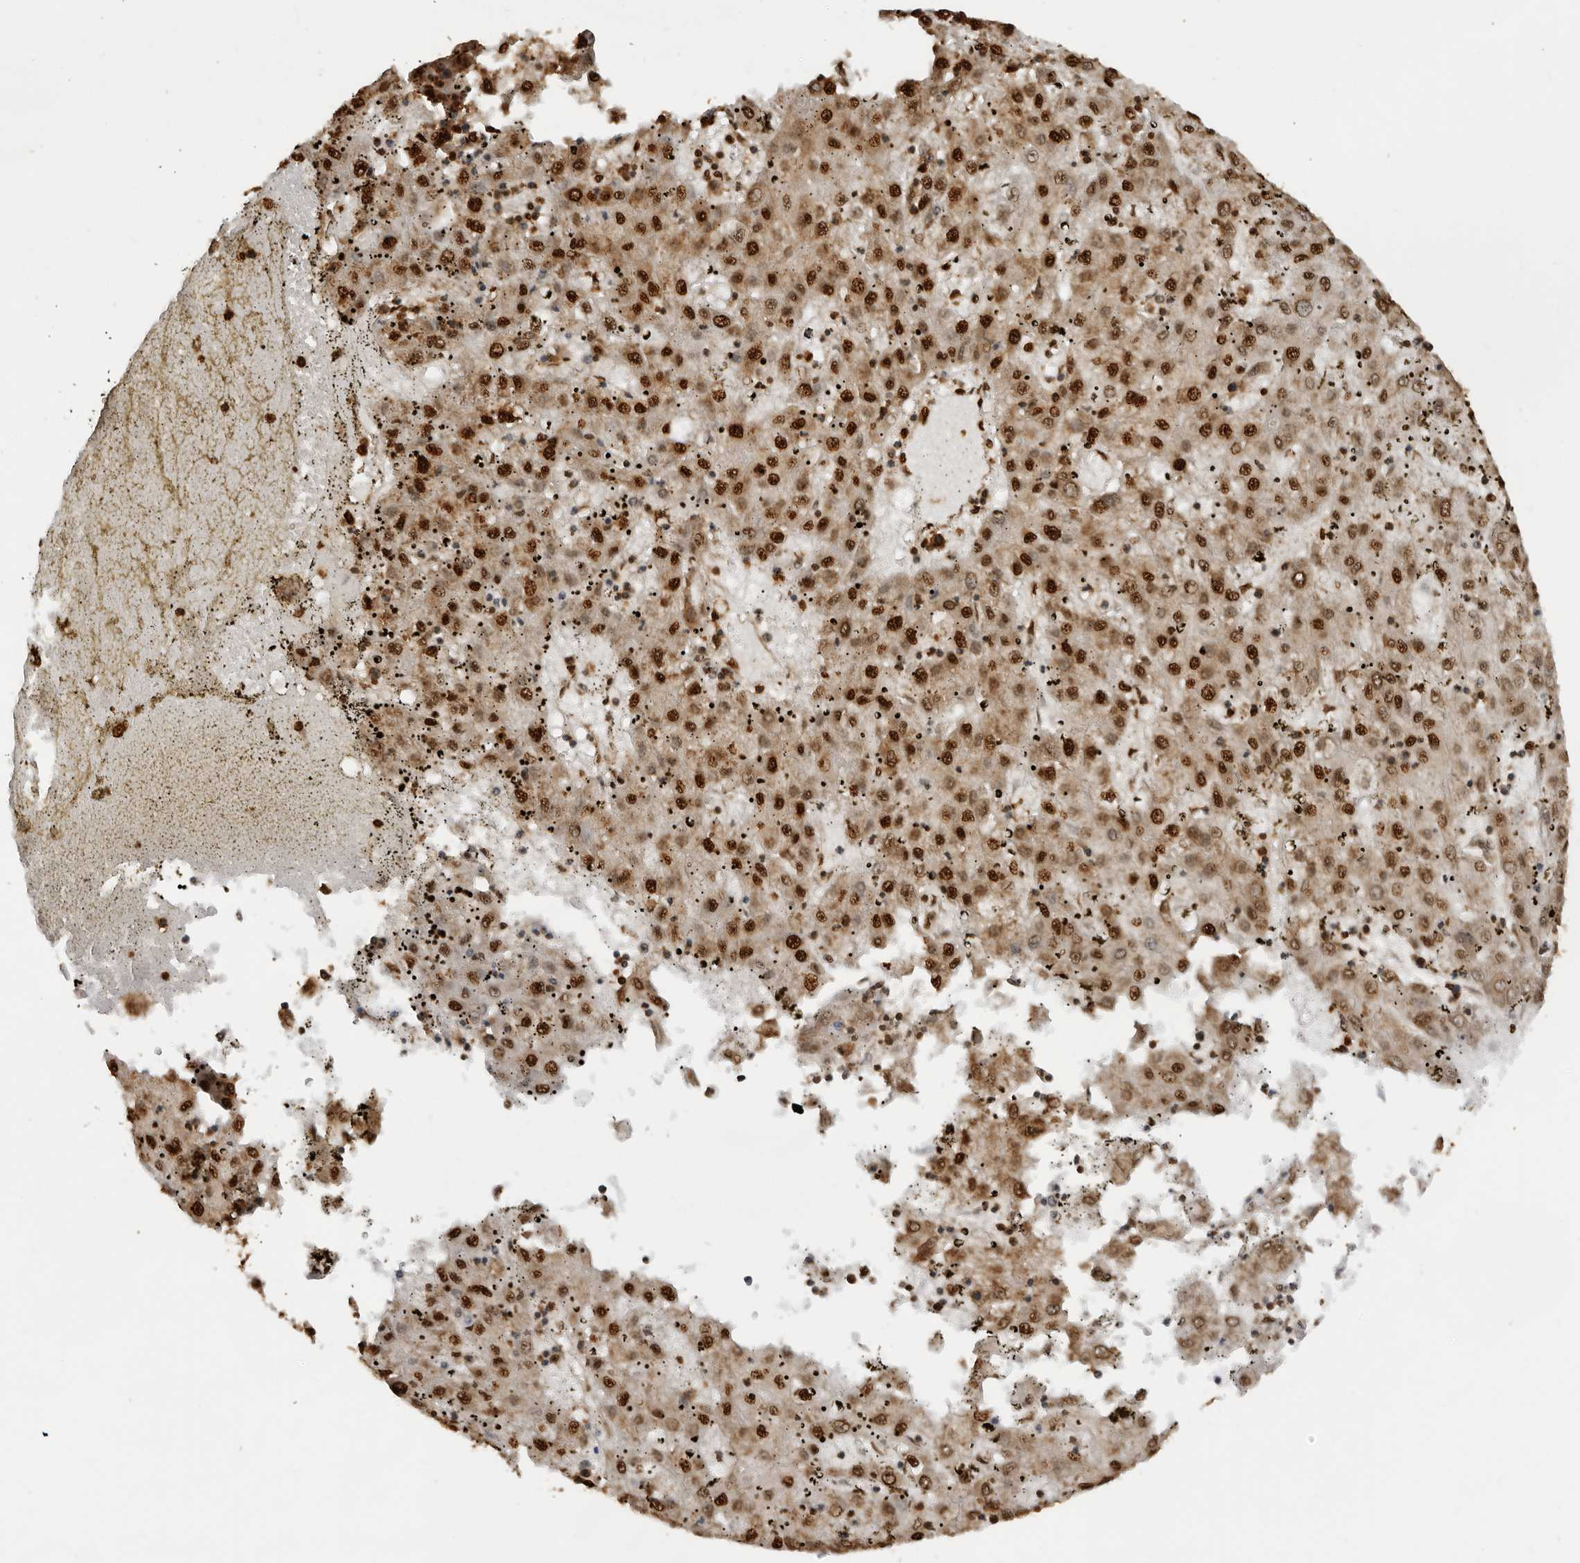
{"staining": {"intensity": "strong", "quantity": ">75%", "location": "nuclear"}, "tissue": "liver cancer", "cell_type": "Tumor cells", "image_type": "cancer", "snomed": [{"axis": "morphology", "description": "Carcinoma, Hepatocellular, NOS"}, {"axis": "topography", "description": "Liver"}], "caption": "Immunohistochemistry (IHC) image of neoplastic tissue: liver cancer stained using immunohistochemistry exhibits high levels of strong protein expression localized specifically in the nuclear of tumor cells, appearing as a nuclear brown color.", "gene": "ZFP91", "patient": {"sex": "male", "age": 72}}